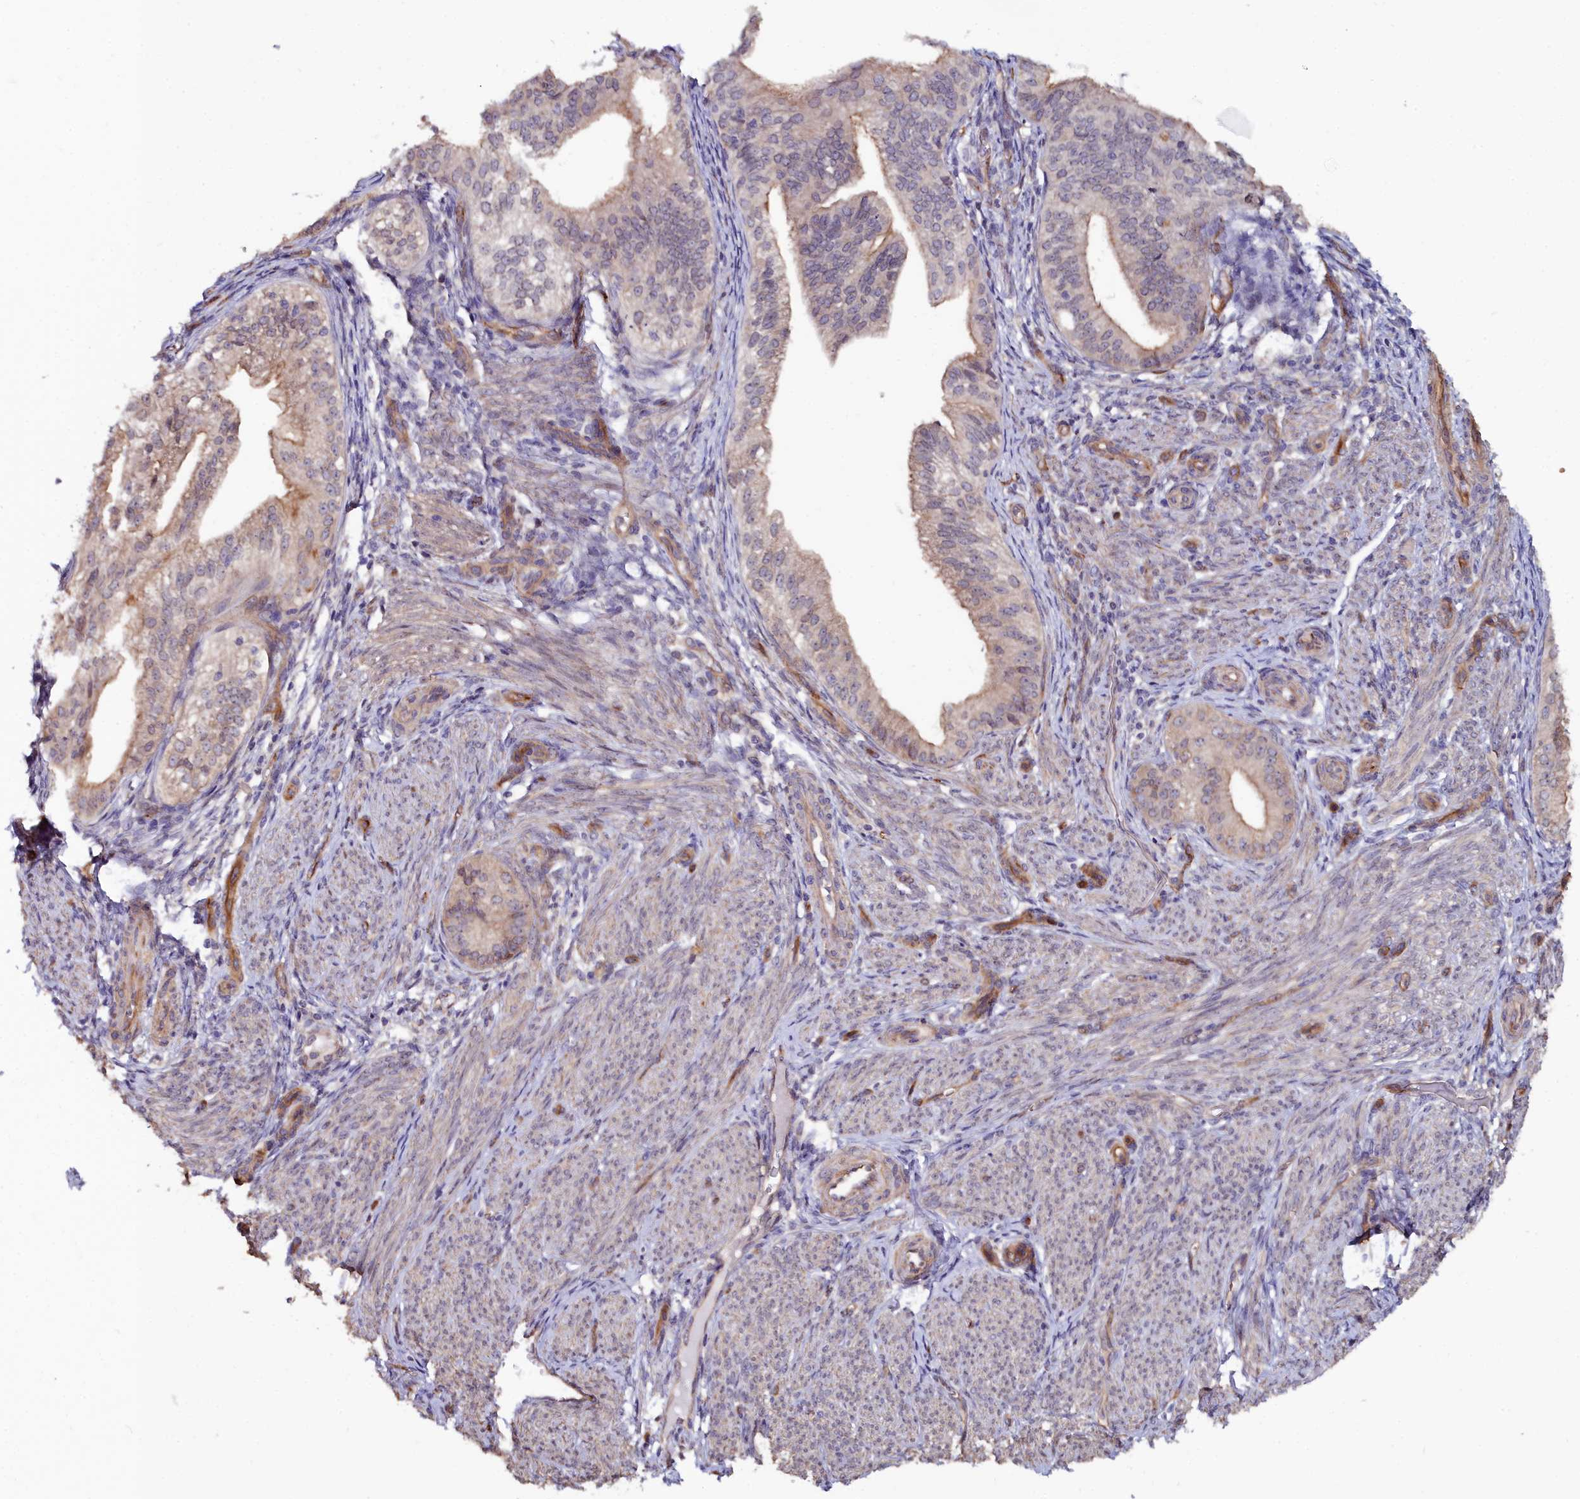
{"staining": {"intensity": "moderate", "quantity": "<25%", "location": "cytoplasmic/membranous"}, "tissue": "endometrial cancer", "cell_type": "Tumor cells", "image_type": "cancer", "snomed": [{"axis": "morphology", "description": "Adenocarcinoma, NOS"}, {"axis": "topography", "description": "Endometrium"}], "caption": "This is a photomicrograph of IHC staining of endometrial cancer (adenocarcinoma), which shows moderate staining in the cytoplasmic/membranous of tumor cells.", "gene": "C4orf19", "patient": {"sex": "female", "age": 50}}